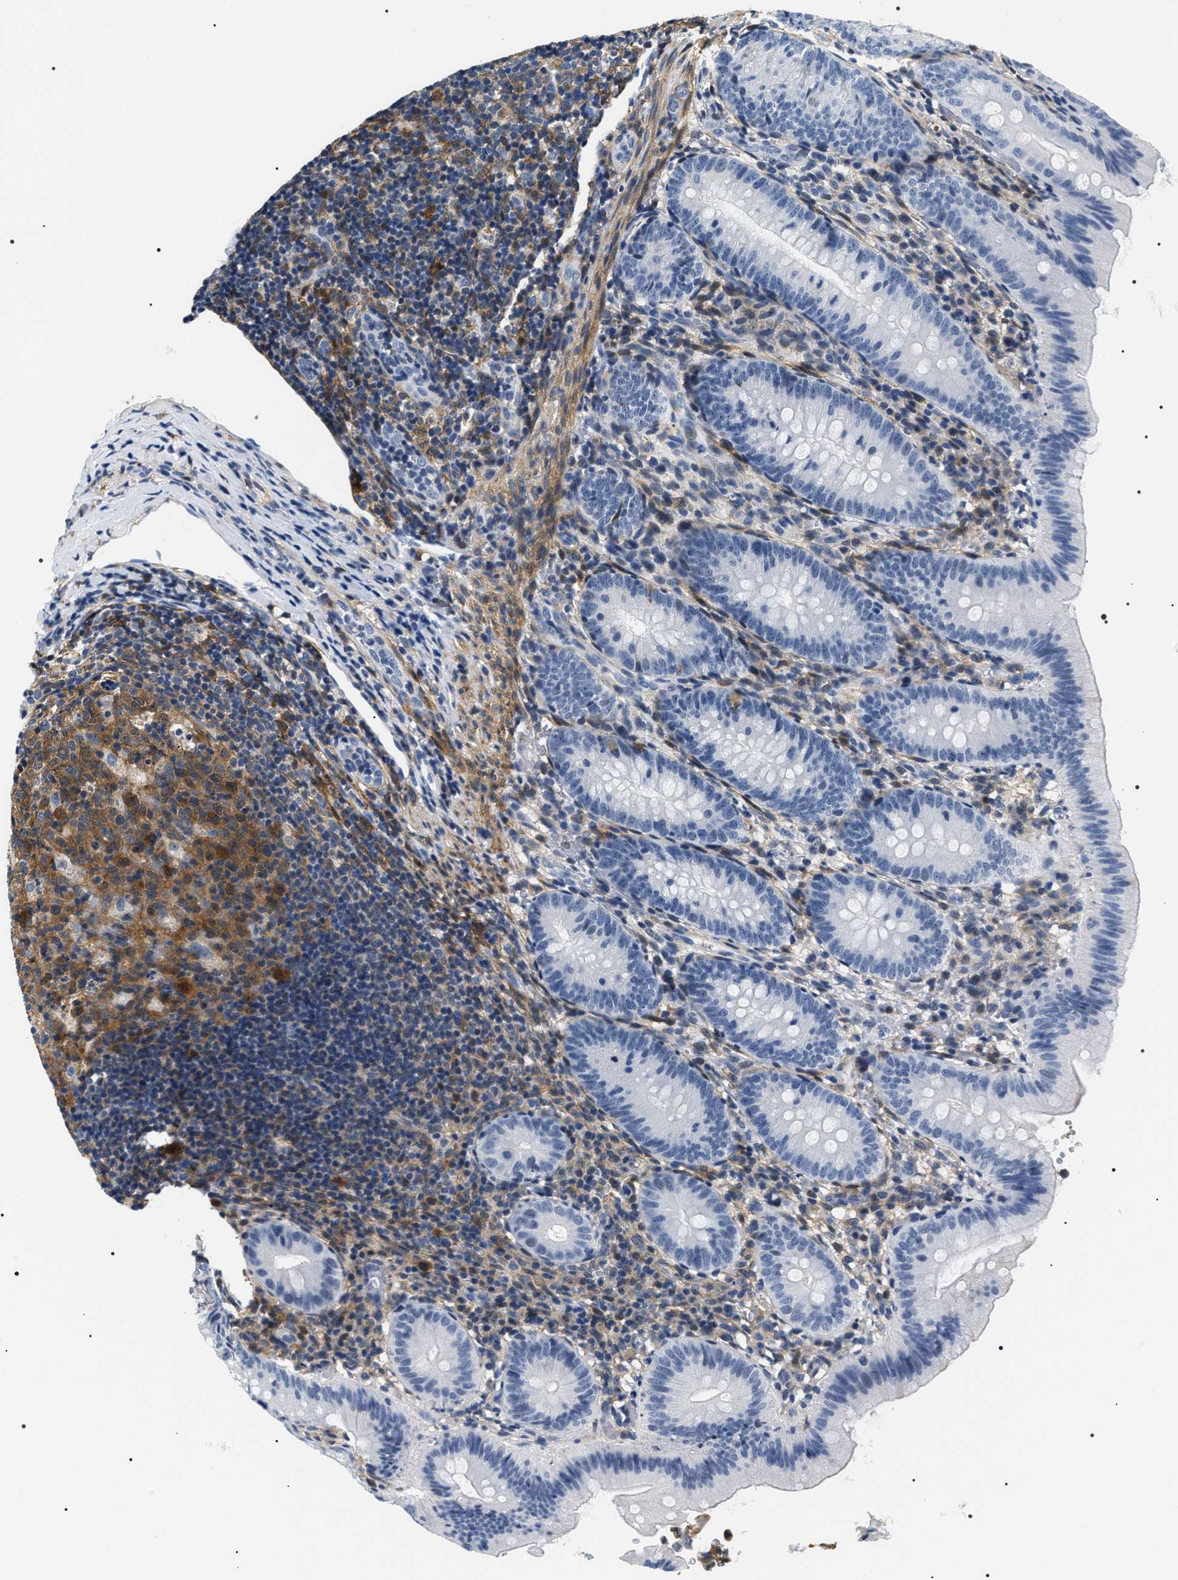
{"staining": {"intensity": "negative", "quantity": "none", "location": "none"}, "tissue": "appendix", "cell_type": "Glandular cells", "image_type": "normal", "snomed": [{"axis": "morphology", "description": "Normal tissue, NOS"}, {"axis": "topography", "description": "Appendix"}], "caption": "IHC of normal appendix displays no positivity in glandular cells.", "gene": "BAG2", "patient": {"sex": "male", "age": 1}}